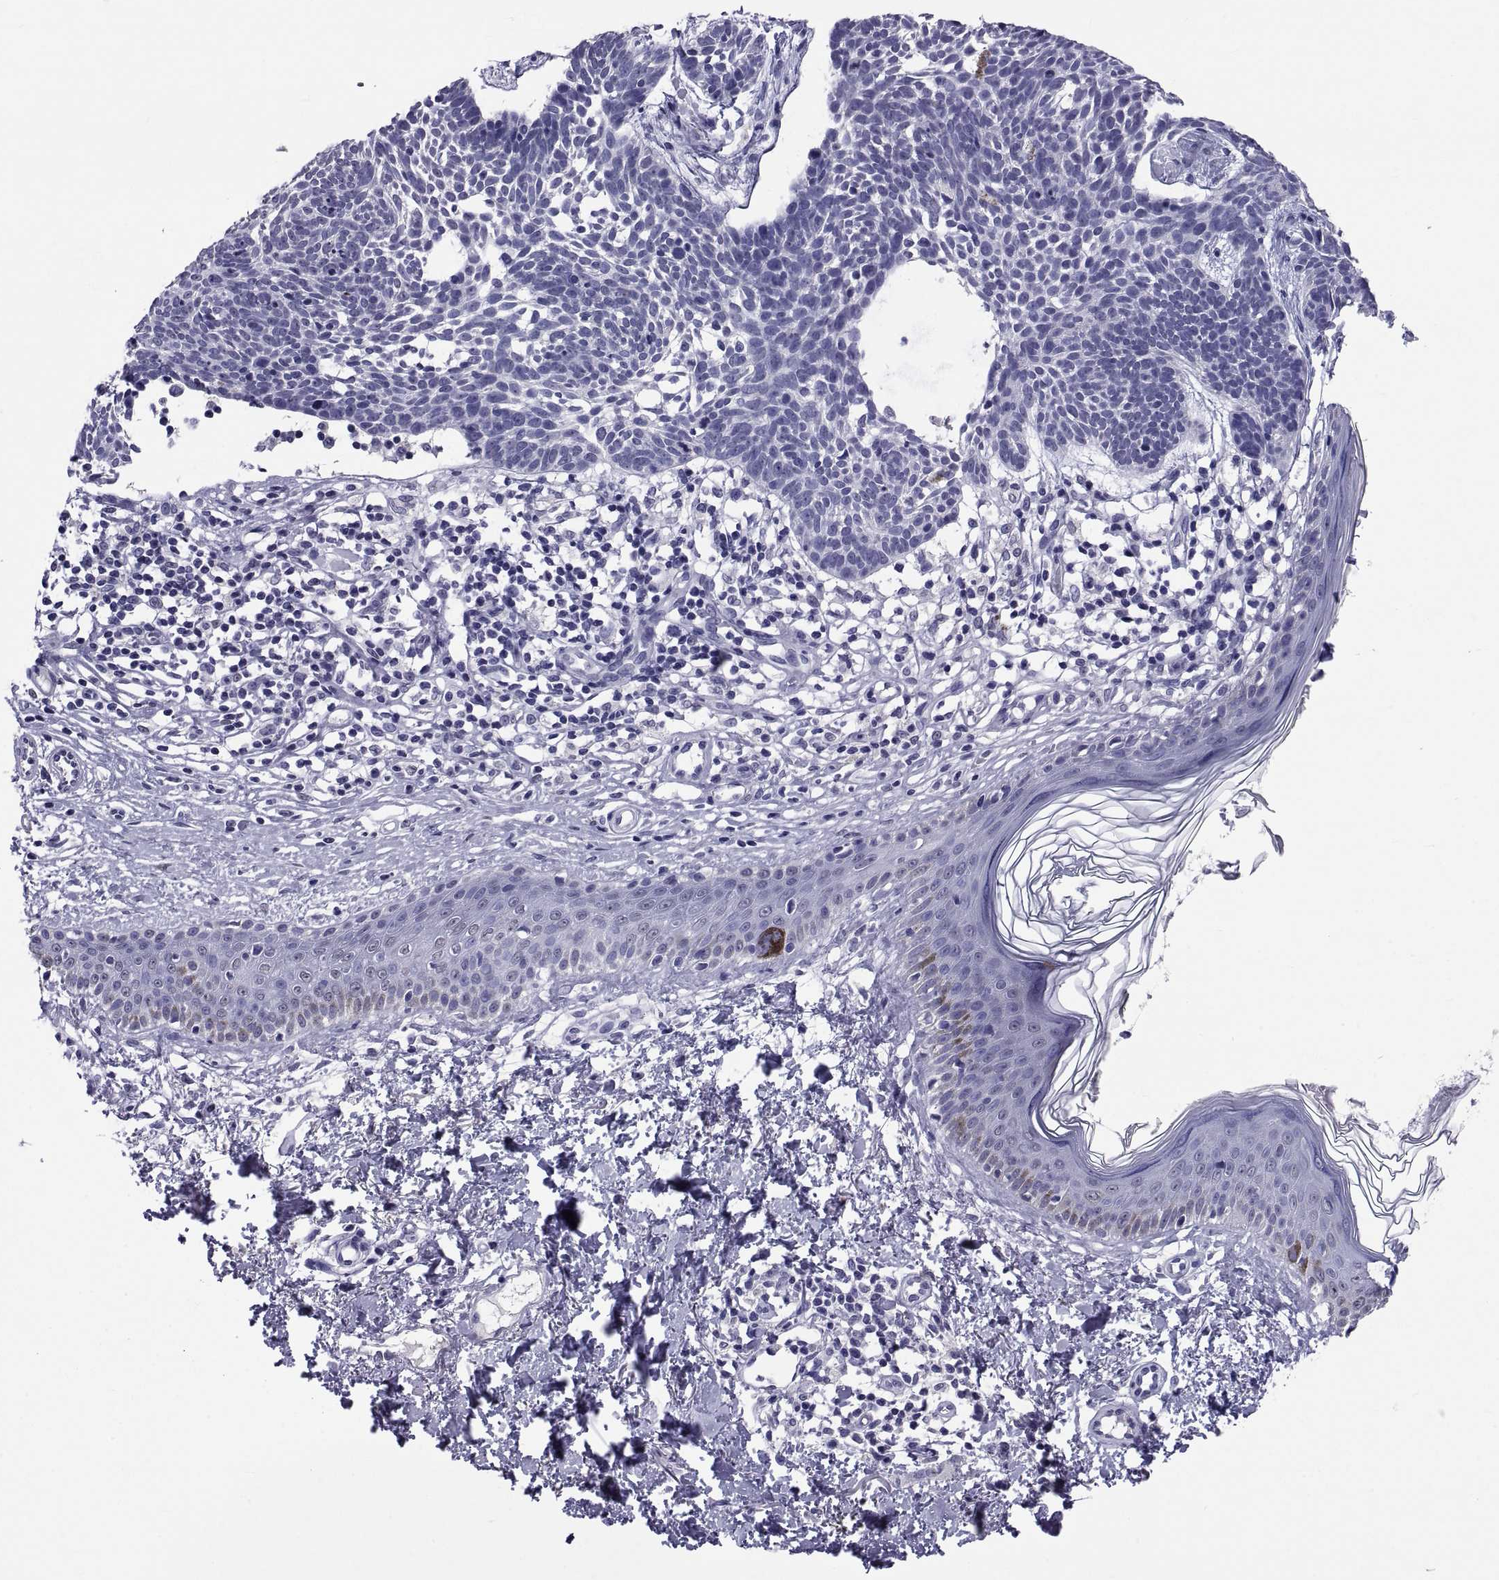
{"staining": {"intensity": "negative", "quantity": "none", "location": "none"}, "tissue": "skin cancer", "cell_type": "Tumor cells", "image_type": "cancer", "snomed": [{"axis": "morphology", "description": "Basal cell carcinoma"}, {"axis": "topography", "description": "Skin"}], "caption": "Immunohistochemical staining of human skin cancer displays no significant expression in tumor cells.", "gene": "TGFBR3L", "patient": {"sex": "male", "age": 85}}